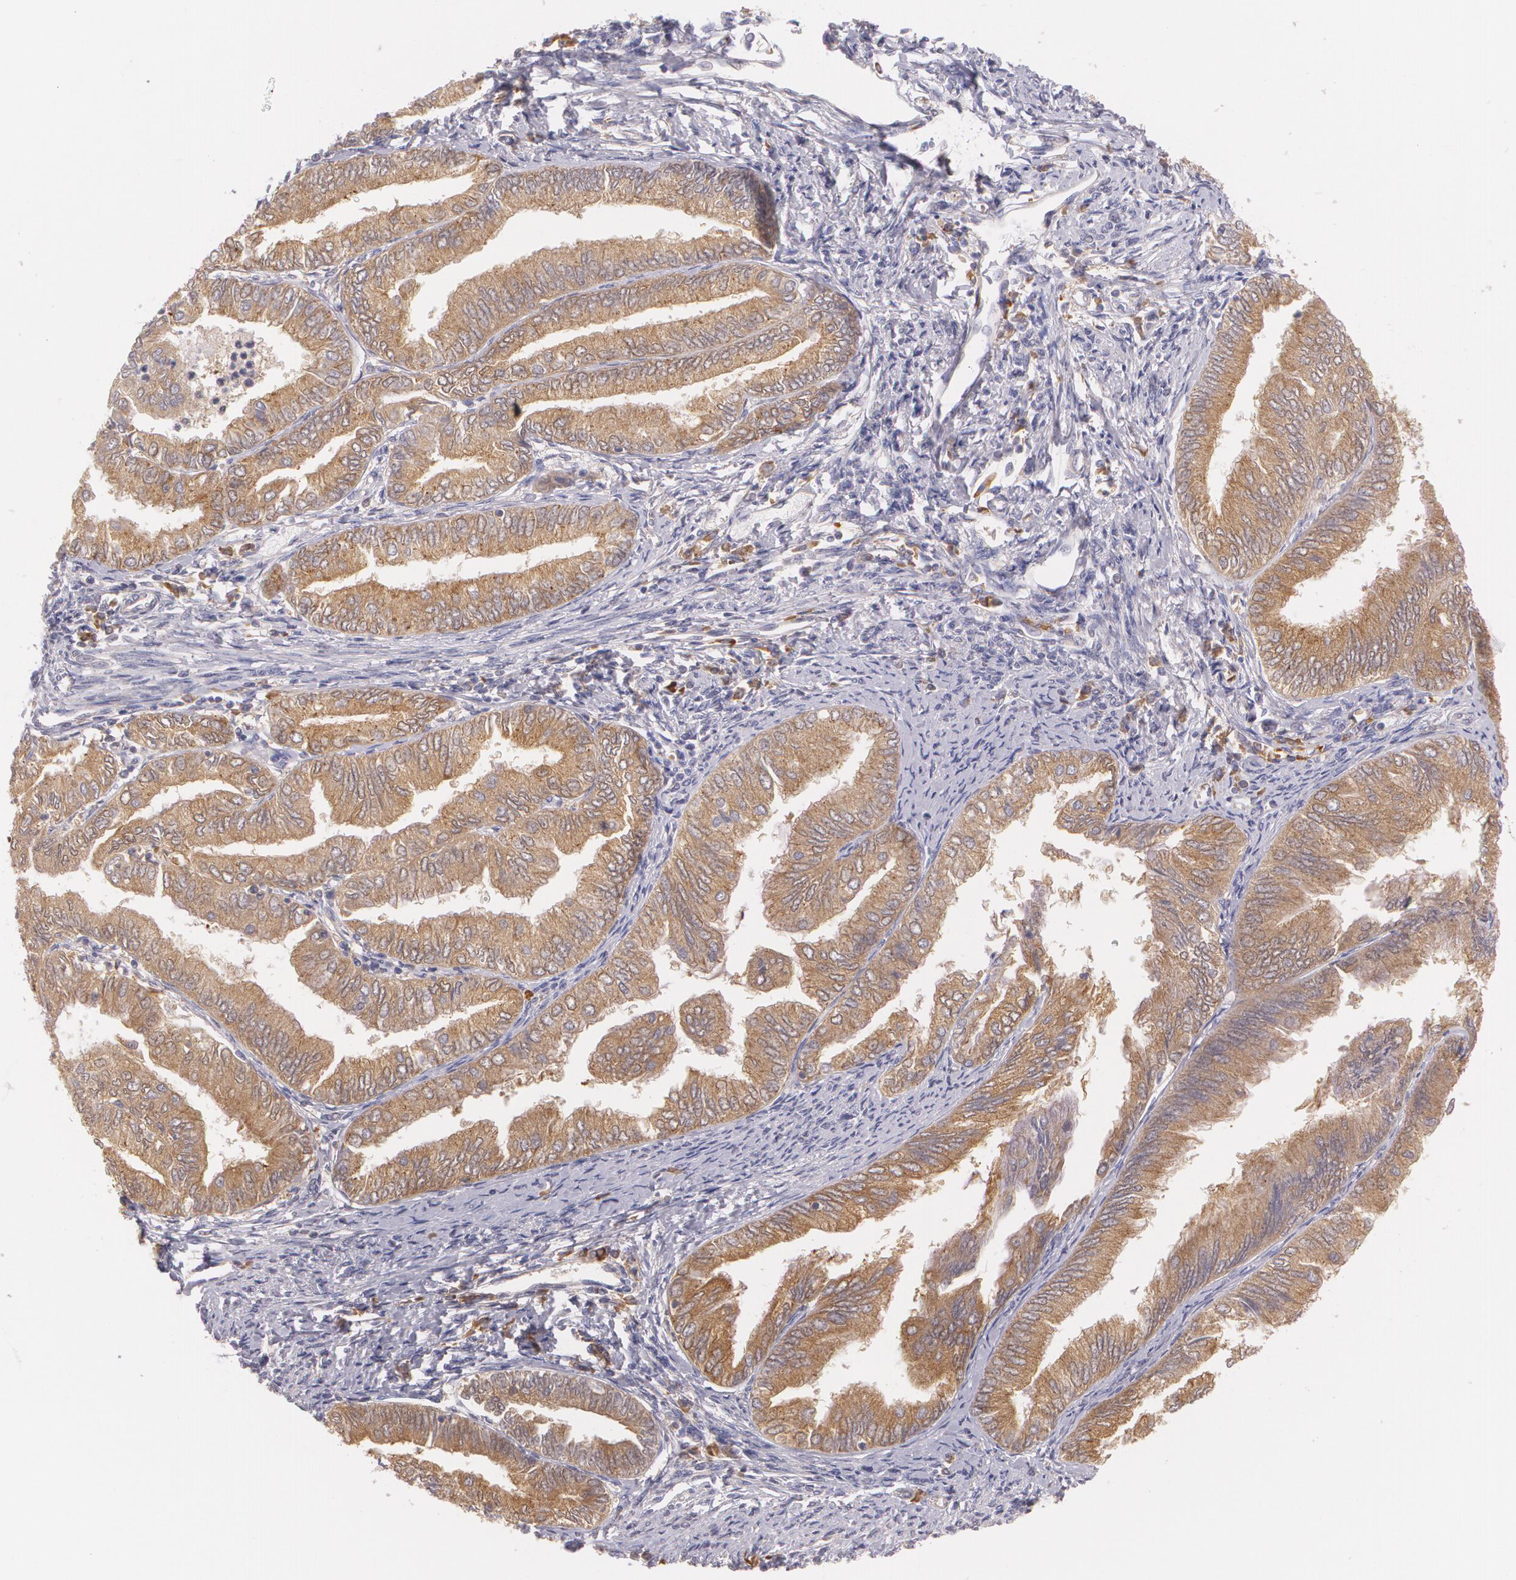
{"staining": {"intensity": "moderate", "quantity": ">75%", "location": "cytoplasmic/membranous"}, "tissue": "endometrial cancer", "cell_type": "Tumor cells", "image_type": "cancer", "snomed": [{"axis": "morphology", "description": "Adenocarcinoma, NOS"}, {"axis": "topography", "description": "Endometrium"}], "caption": "Human endometrial cancer stained with a brown dye displays moderate cytoplasmic/membranous positive staining in approximately >75% of tumor cells.", "gene": "CCL17", "patient": {"sex": "female", "age": 66}}